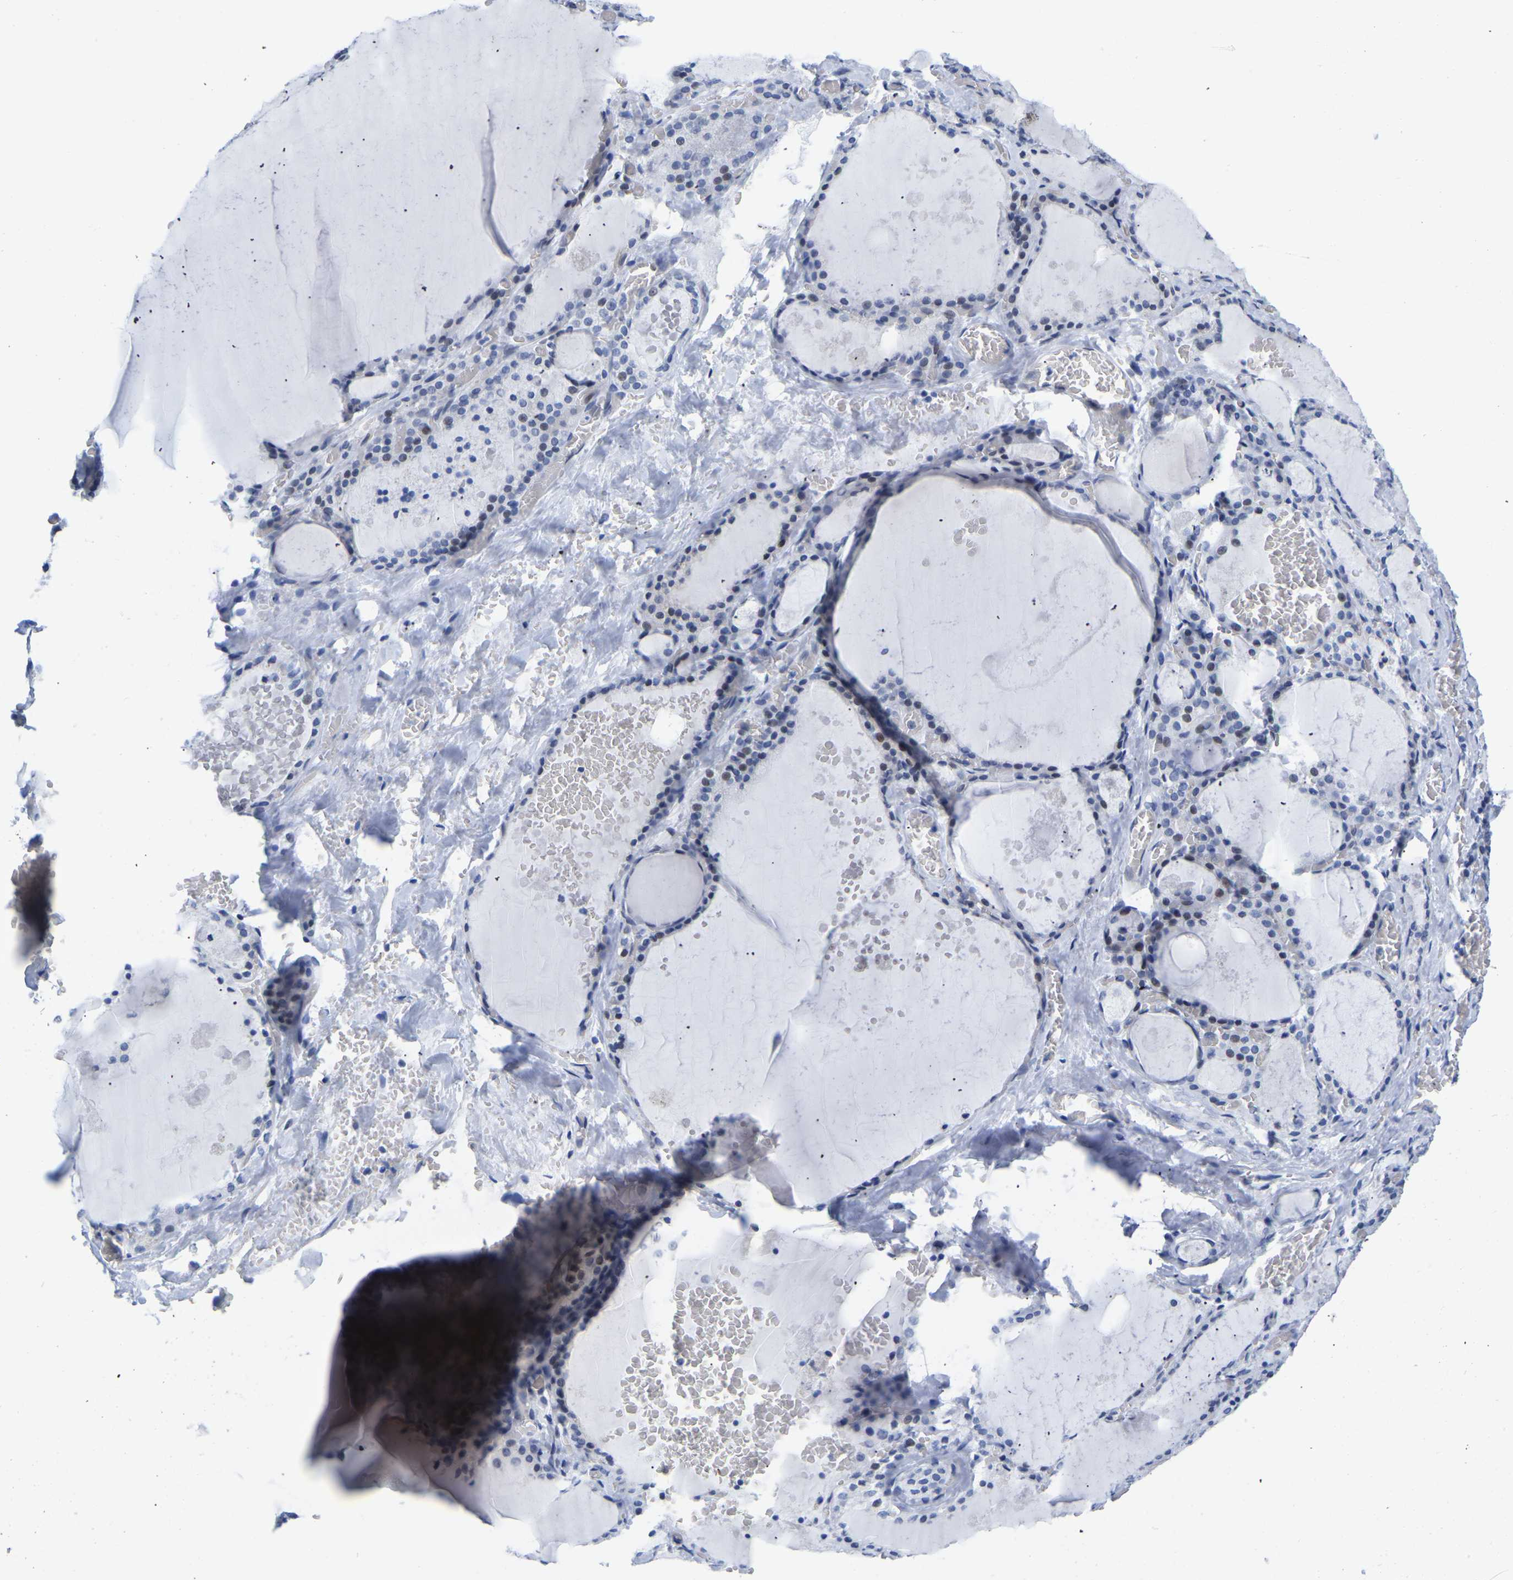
{"staining": {"intensity": "negative", "quantity": "none", "location": "none"}, "tissue": "thyroid gland", "cell_type": "Glandular cells", "image_type": "normal", "snomed": [{"axis": "morphology", "description": "Normal tissue, NOS"}, {"axis": "topography", "description": "Thyroid gland"}], "caption": "High power microscopy image of an immunohistochemistry (IHC) micrograph of unremarkable thyroid gland, revealing no significant staining in glandular cells.", "gene": "UPK3A", "patient": {"sex": "male", "age": 56}}